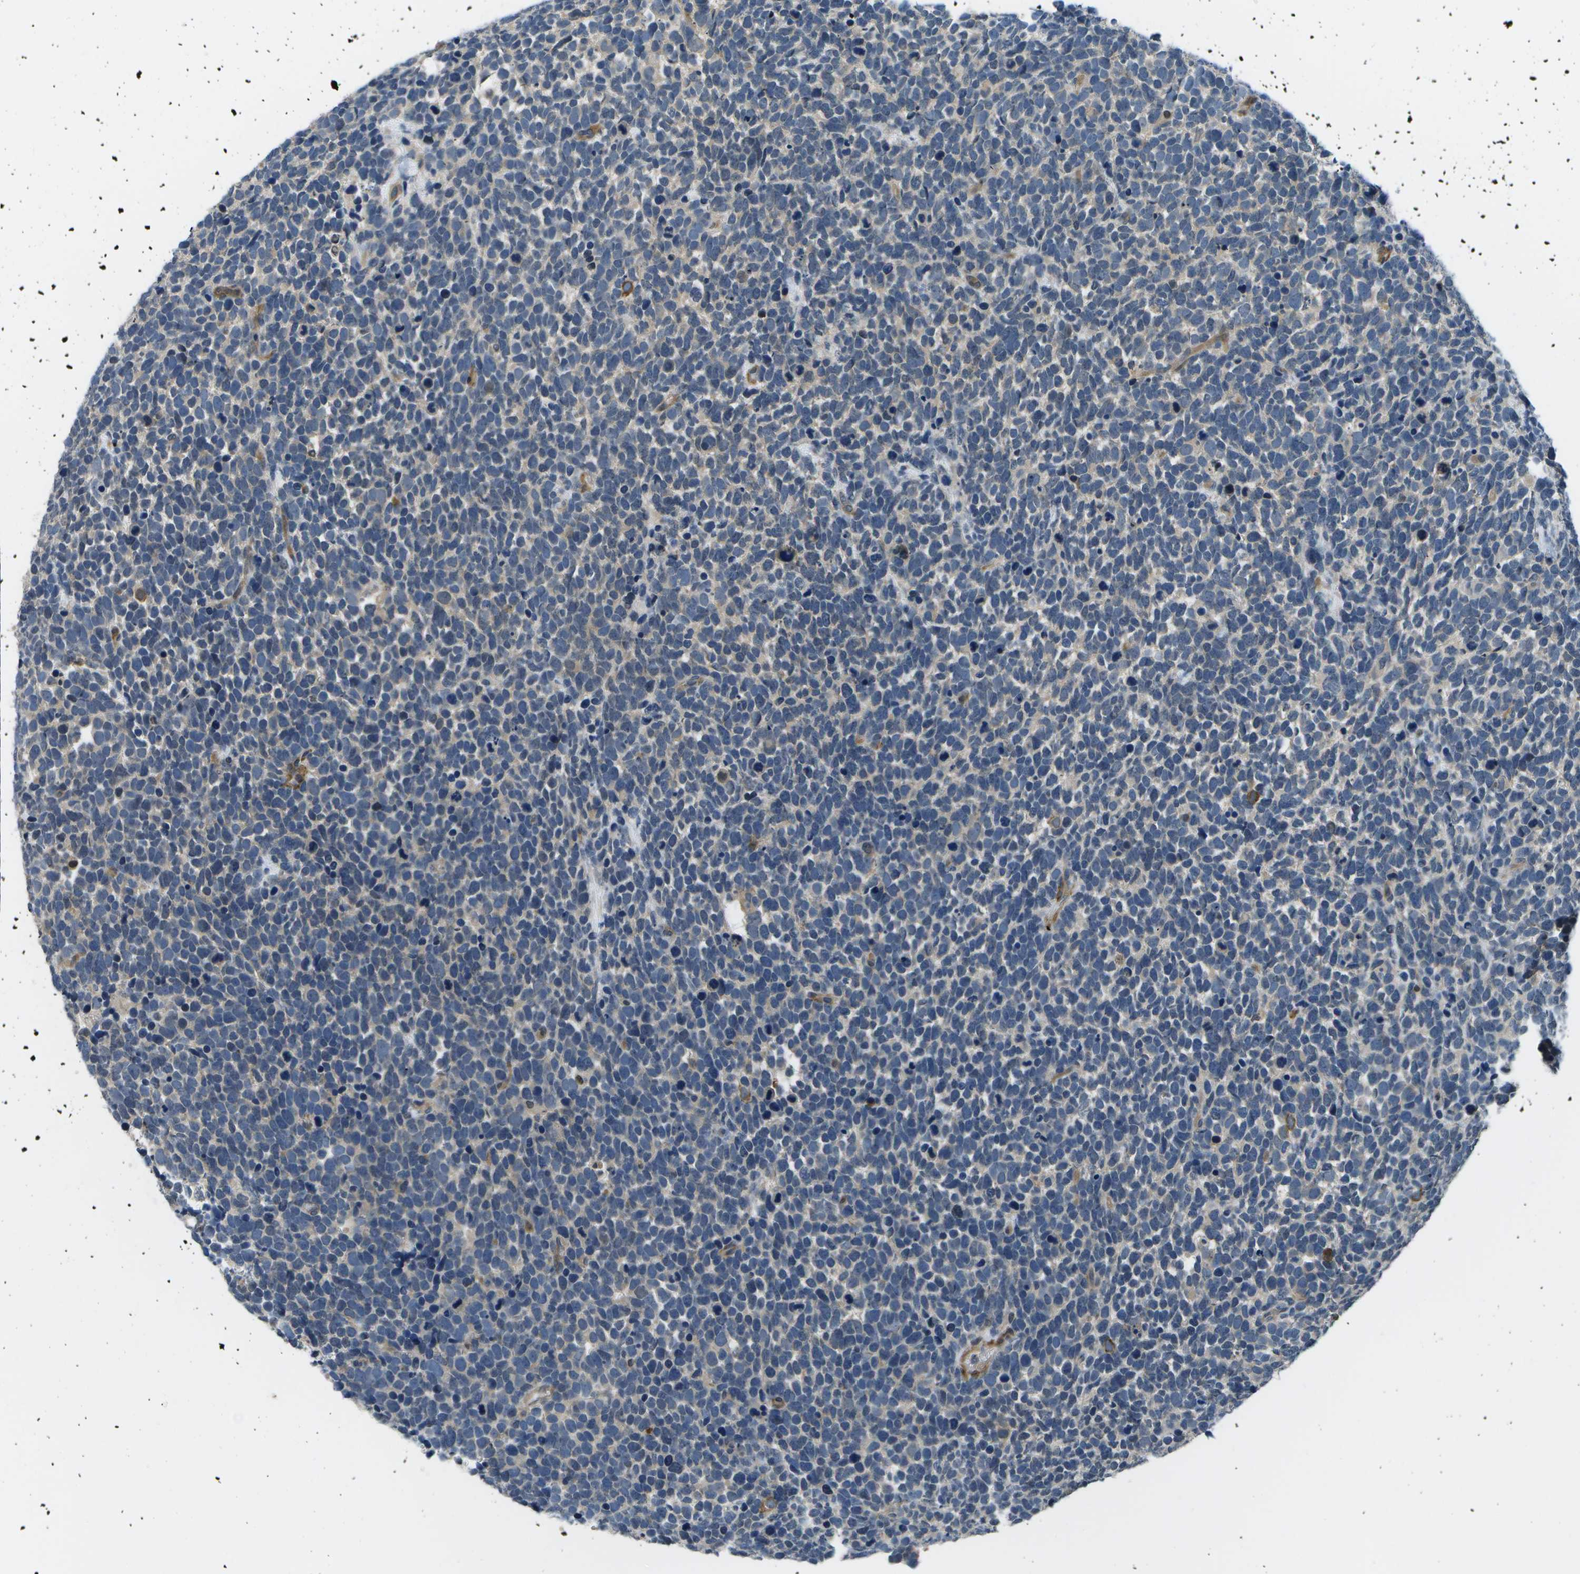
{"staining": {"intensity": "weak", "quantity": "25%-75%", "location": "cytoplasmic/membranous"}, "tissue": "urothelial cancer", "cell_type": "Tumor cells", "image_type": "cancer", "snomed": [{"axis": "morphology", "description": "Urothelial carcinoma, High grade"}, {"axis": "topography", "description": "Urinary bladder"}], "caption": "Urothelial carcinoma (high-grade) stained with DAB IHC shows low levels of weak cytoplasmic/membranous staining in about 25%-75% of tumor cells.", "gene": "ENPP5", "patient": {"sex": "female", "age": 82}}